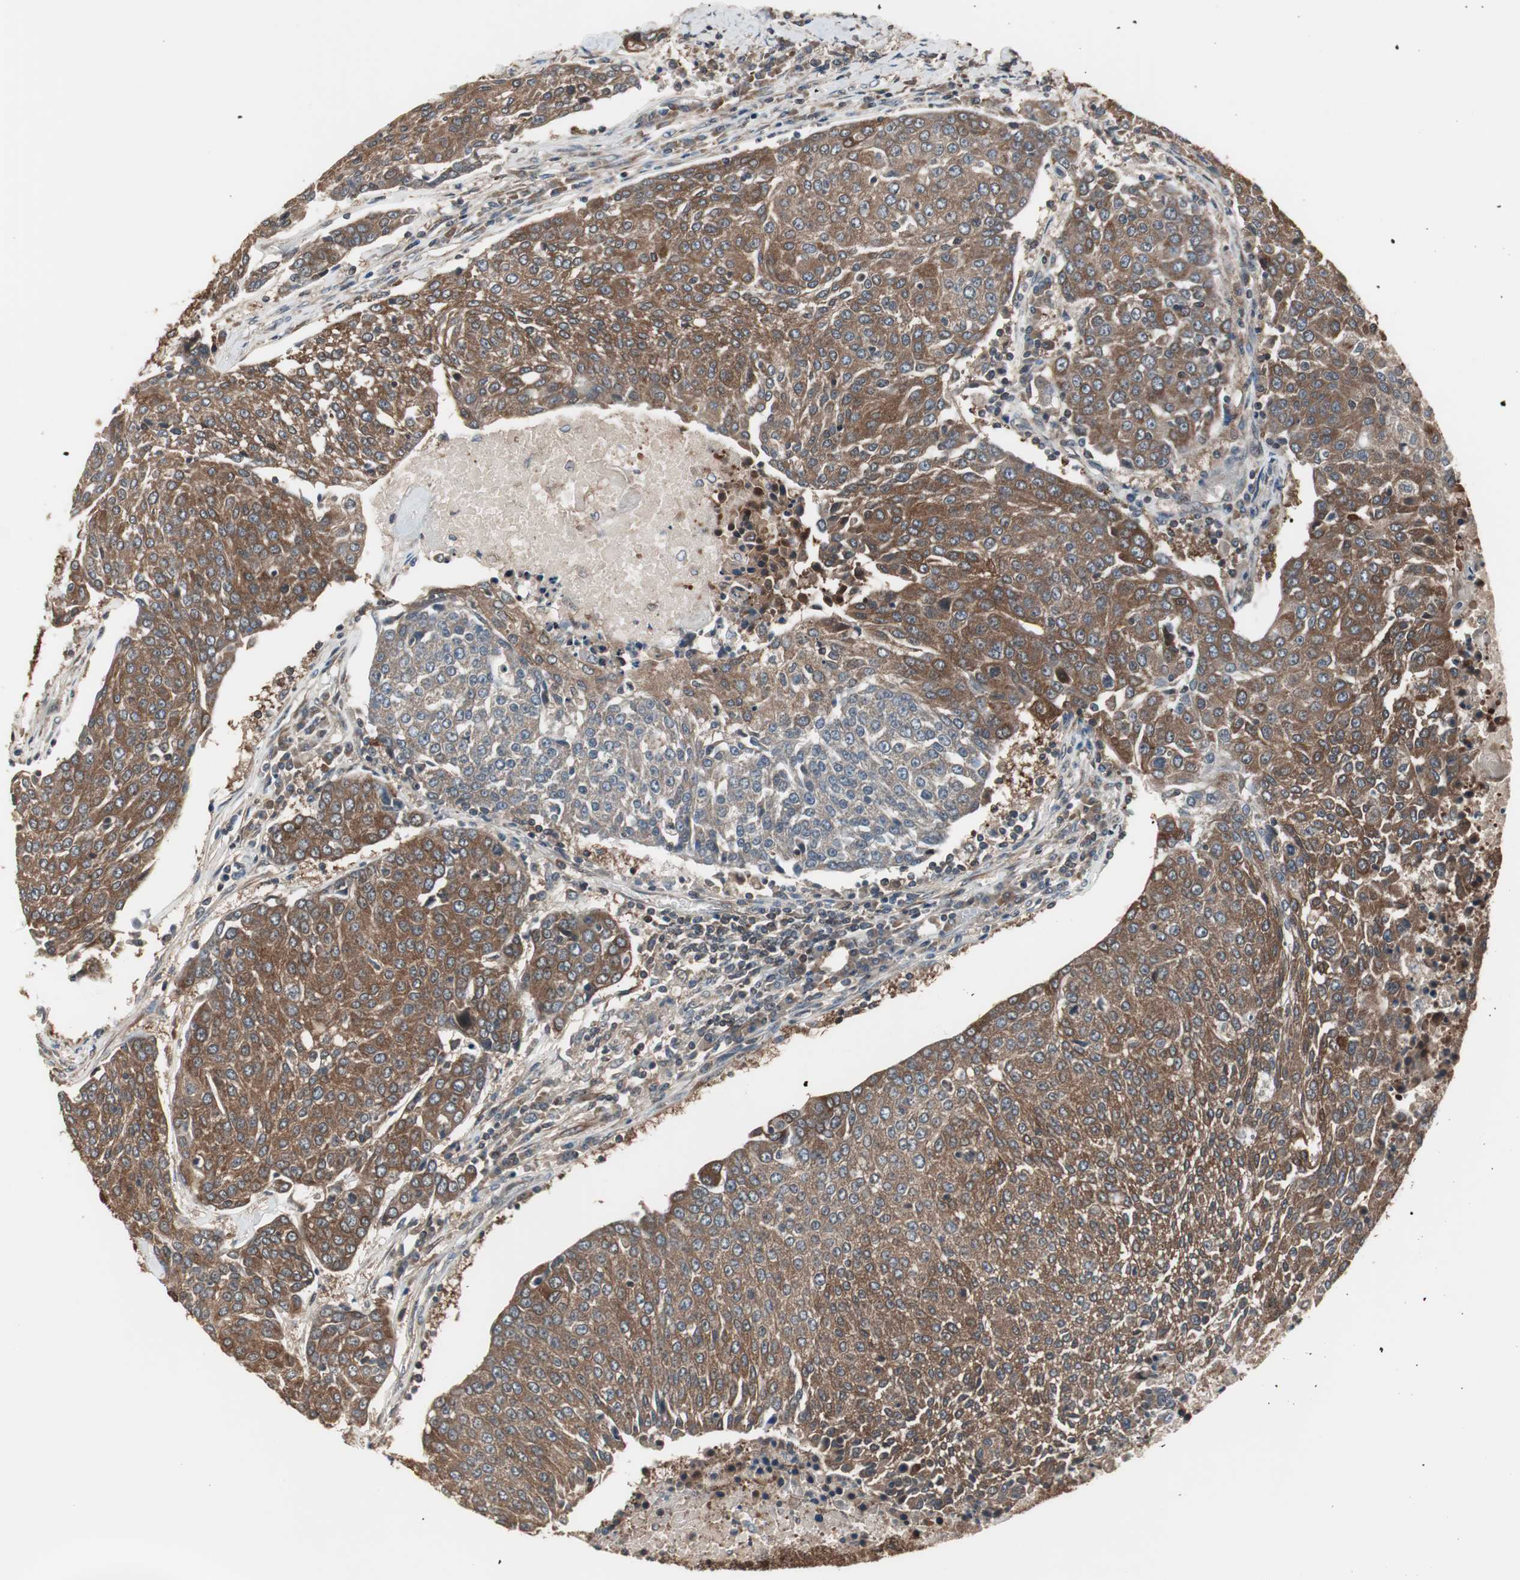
{"staining": {"intensity": "strong", "quantity": ">75%", "location": "cytoplasmic/membranous"}, "tissue": "urothelial cancer", "cell_type": "Tumor cells", "image_type": "cancer", "snomed": [{"axis": "morphology", "description": "Urothelial carcinoma, High grade"}, {"axis": "topography", "description": "Urinary bladder"}], "caption": "Immunohistochemistry image of neoplastic tissue: urothelial cancer stained using immunohistochemistry demonstrates high levels of strong protein expression localized specifically in the cytoplasmic/membranous of tumor cells, appearing as a cytoplasmic/membranous brown color.", "gene": "CAPNS1", "patient": {"sex": "female", "age": 85}}